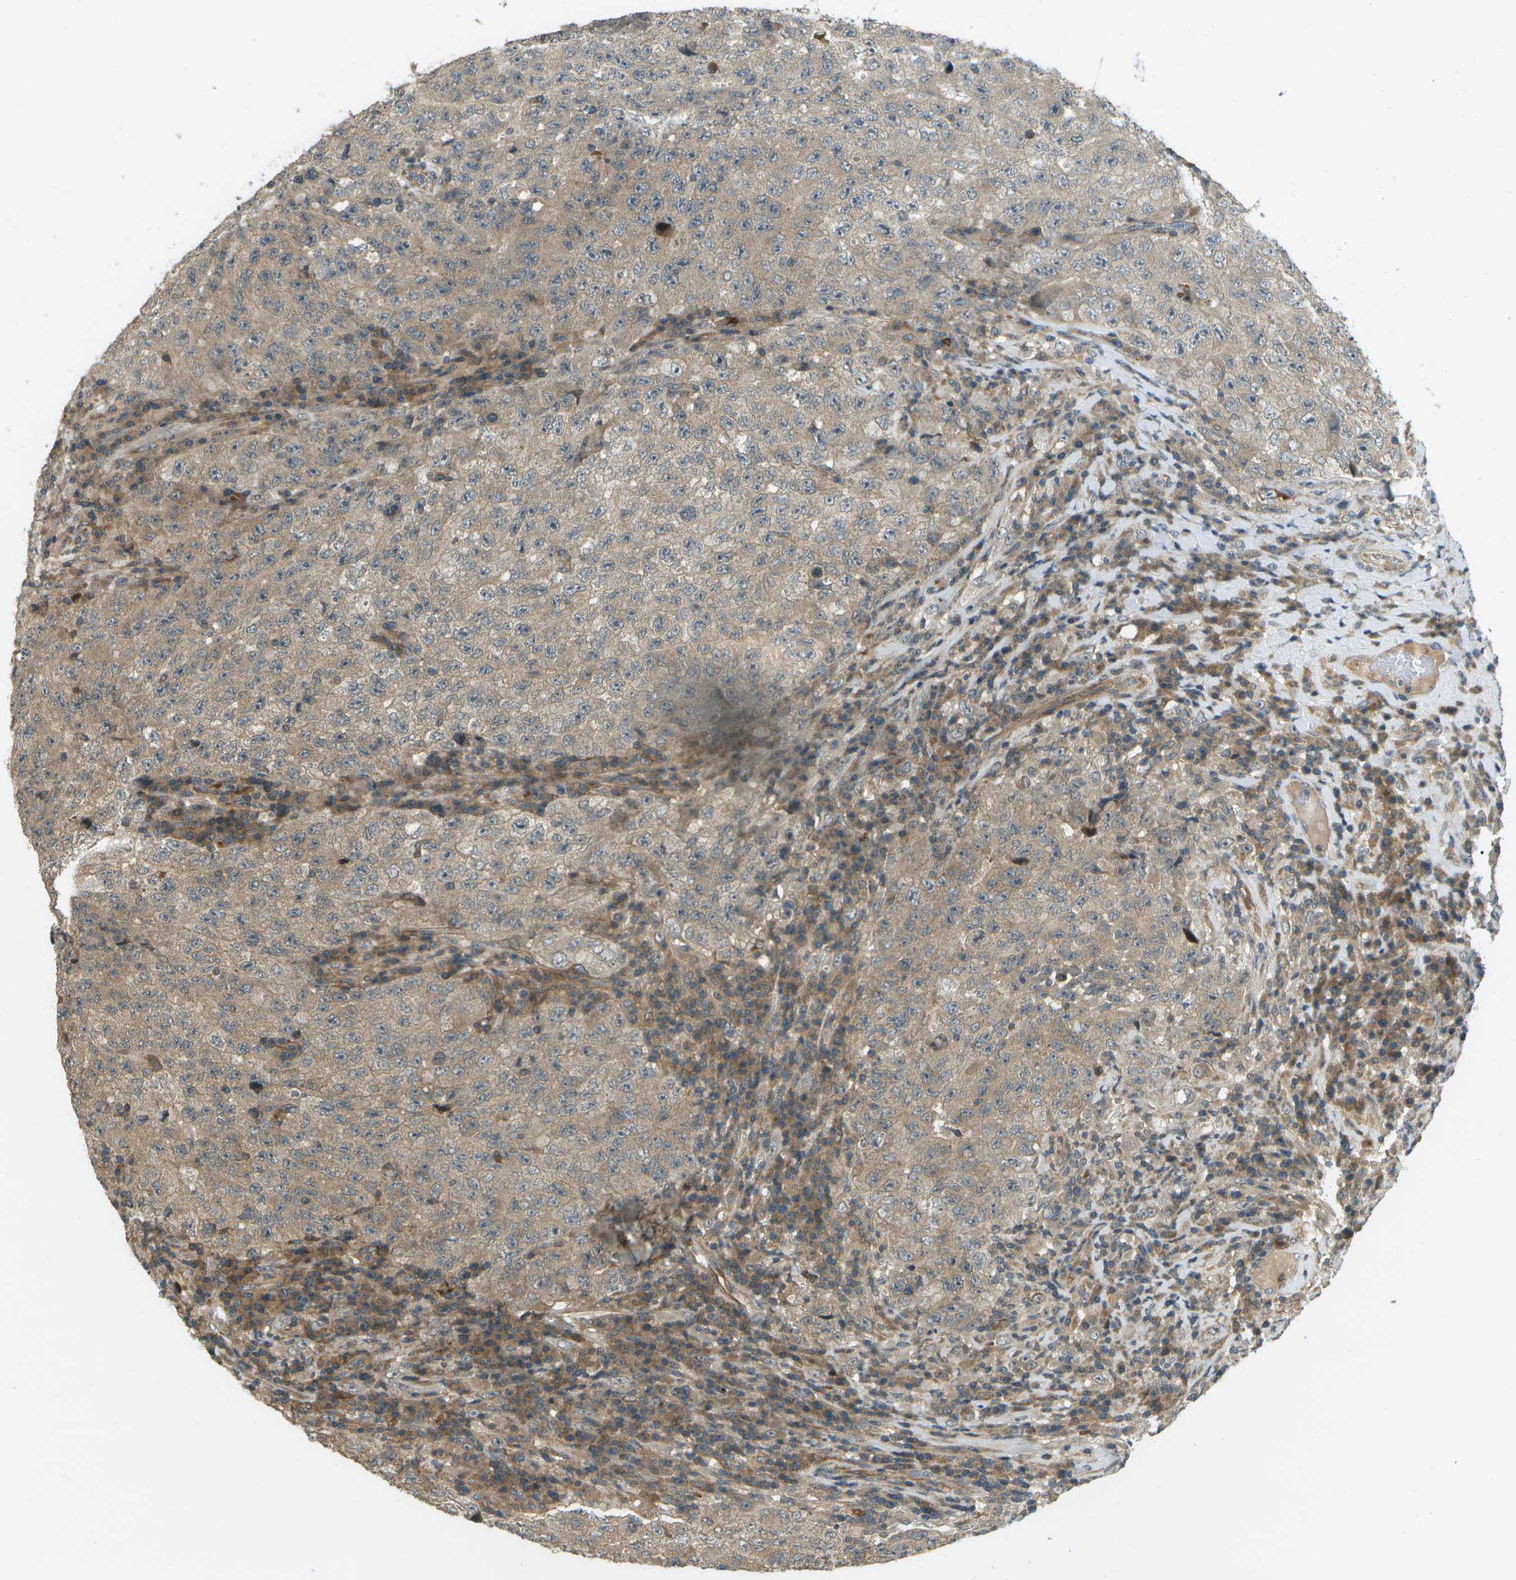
{"staining": {"intensity": "weak", "quantity": ">75%", "location": "cytoplasmic/membranous"}, "tissue": "testis cancer", "cell_type": "Tumor cells", "image_type": "cancer", "snomed": [{"axis": "morphology", "description": "Necrosis, NOS"}, {"axis": "morphology", "description": "Carcinoma, Embryonal, NOS"}, {"axis": "topography", "description": "Testis"}], "caption": "High-power microscopy captured an IHC photomicrograph of testis embryonal carcinoma, revealing weak cytoplasmic/membranous expression in approximately >75% of tumor cells.", "gene": "WNK2", "patient": {"sex": "male", "age": 19}}